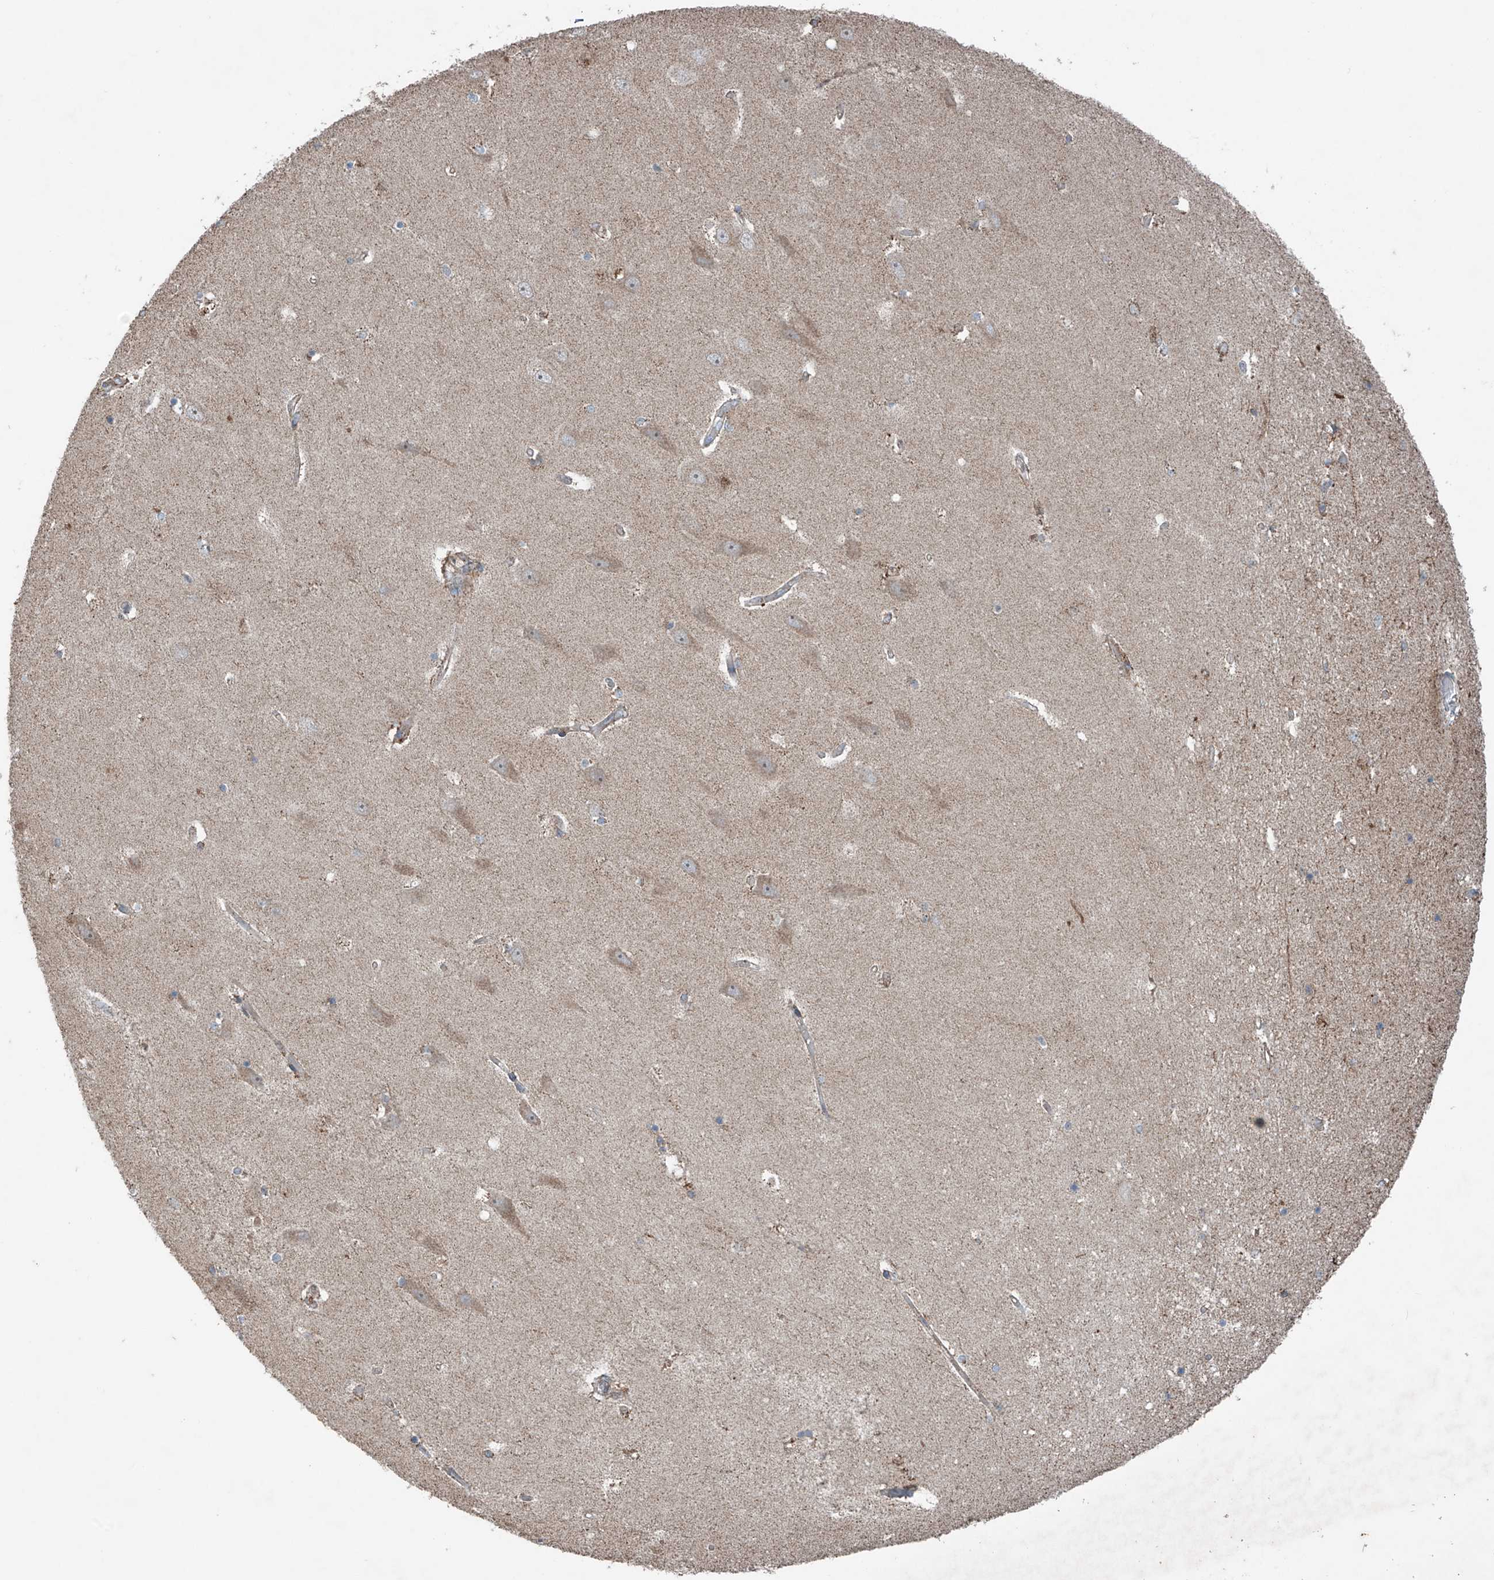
{"staining": {"intensity": "negative", "quantity": "none", "location": "none"}, "tissue": "hippocampus", "cell_type": "Glial cells", "image_type": "normal", "snomed": [{"axis": "morphology", "description": "Normal tissue, NOS"}, {"axis": "topography", "description": "Hippocampus"}], "caption": "Histopathology image shows no protein expression in glial cells of unremarkable hippocampus.", "gene": "SAMD3", "patient": {"sex": "male", "age": 45}}